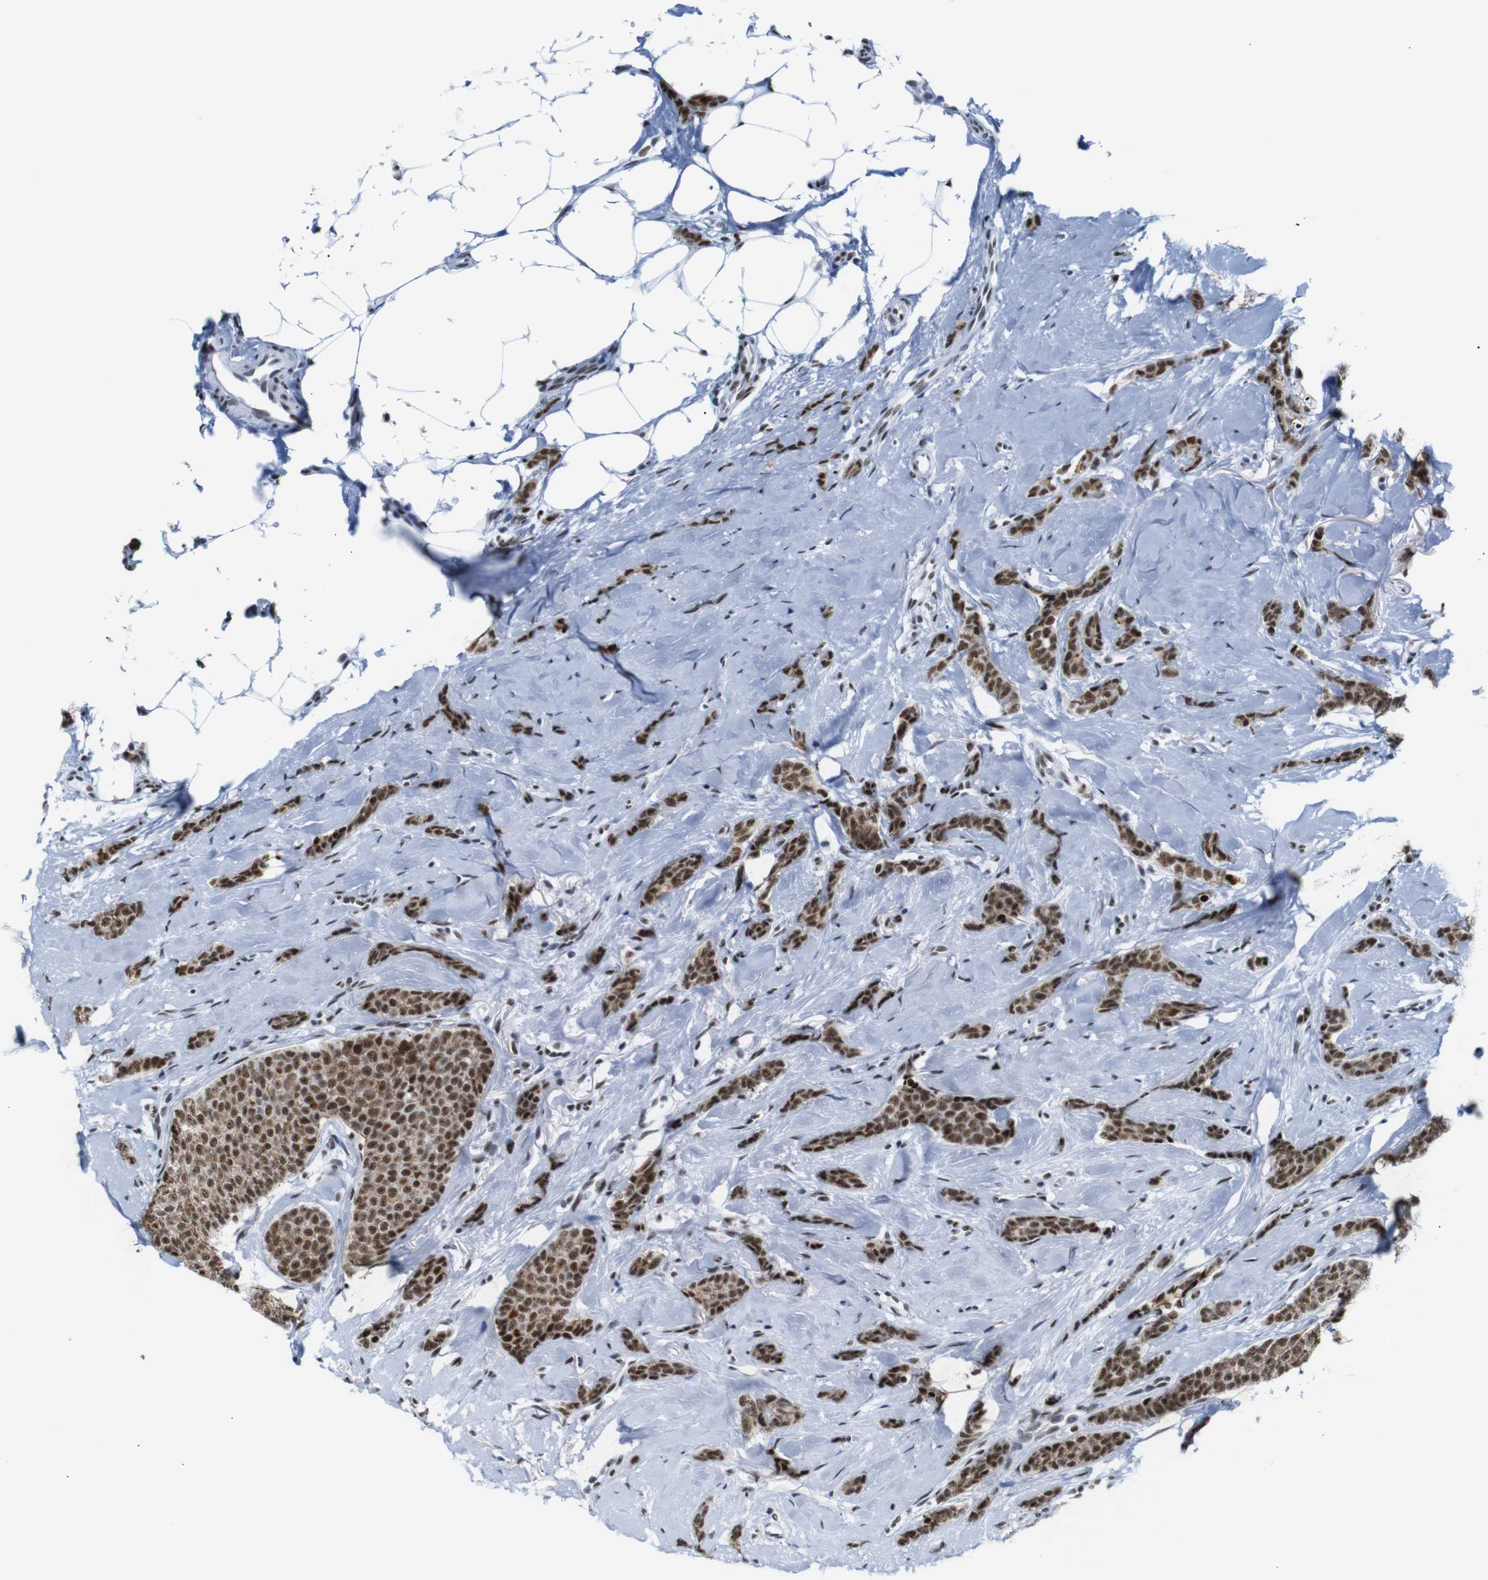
{"staining": {"intensity": "strong", "quantity": ">75%", "location": "cytoplasmic/membranous,nuclear"}, "tissue": "breast cancer", "cell_type": "Tumor cells", "image_type": "cancer", "snomed": [{"axis": "morphology", "description": "Lobular carcinoma"}, {"axis": "topography", "description": "Skin"}, {"axis": "topography", "description": "Breast"}], "caption": "This photomicrograph shows immunohistochemistry (IHC) staining of breast cancer, with high strong cytoplasmic/membranous and nuclear staining in about >75% of tumor cells.", "gene": "TRA2B", "patient": {"sex": "female", "age": 46}}